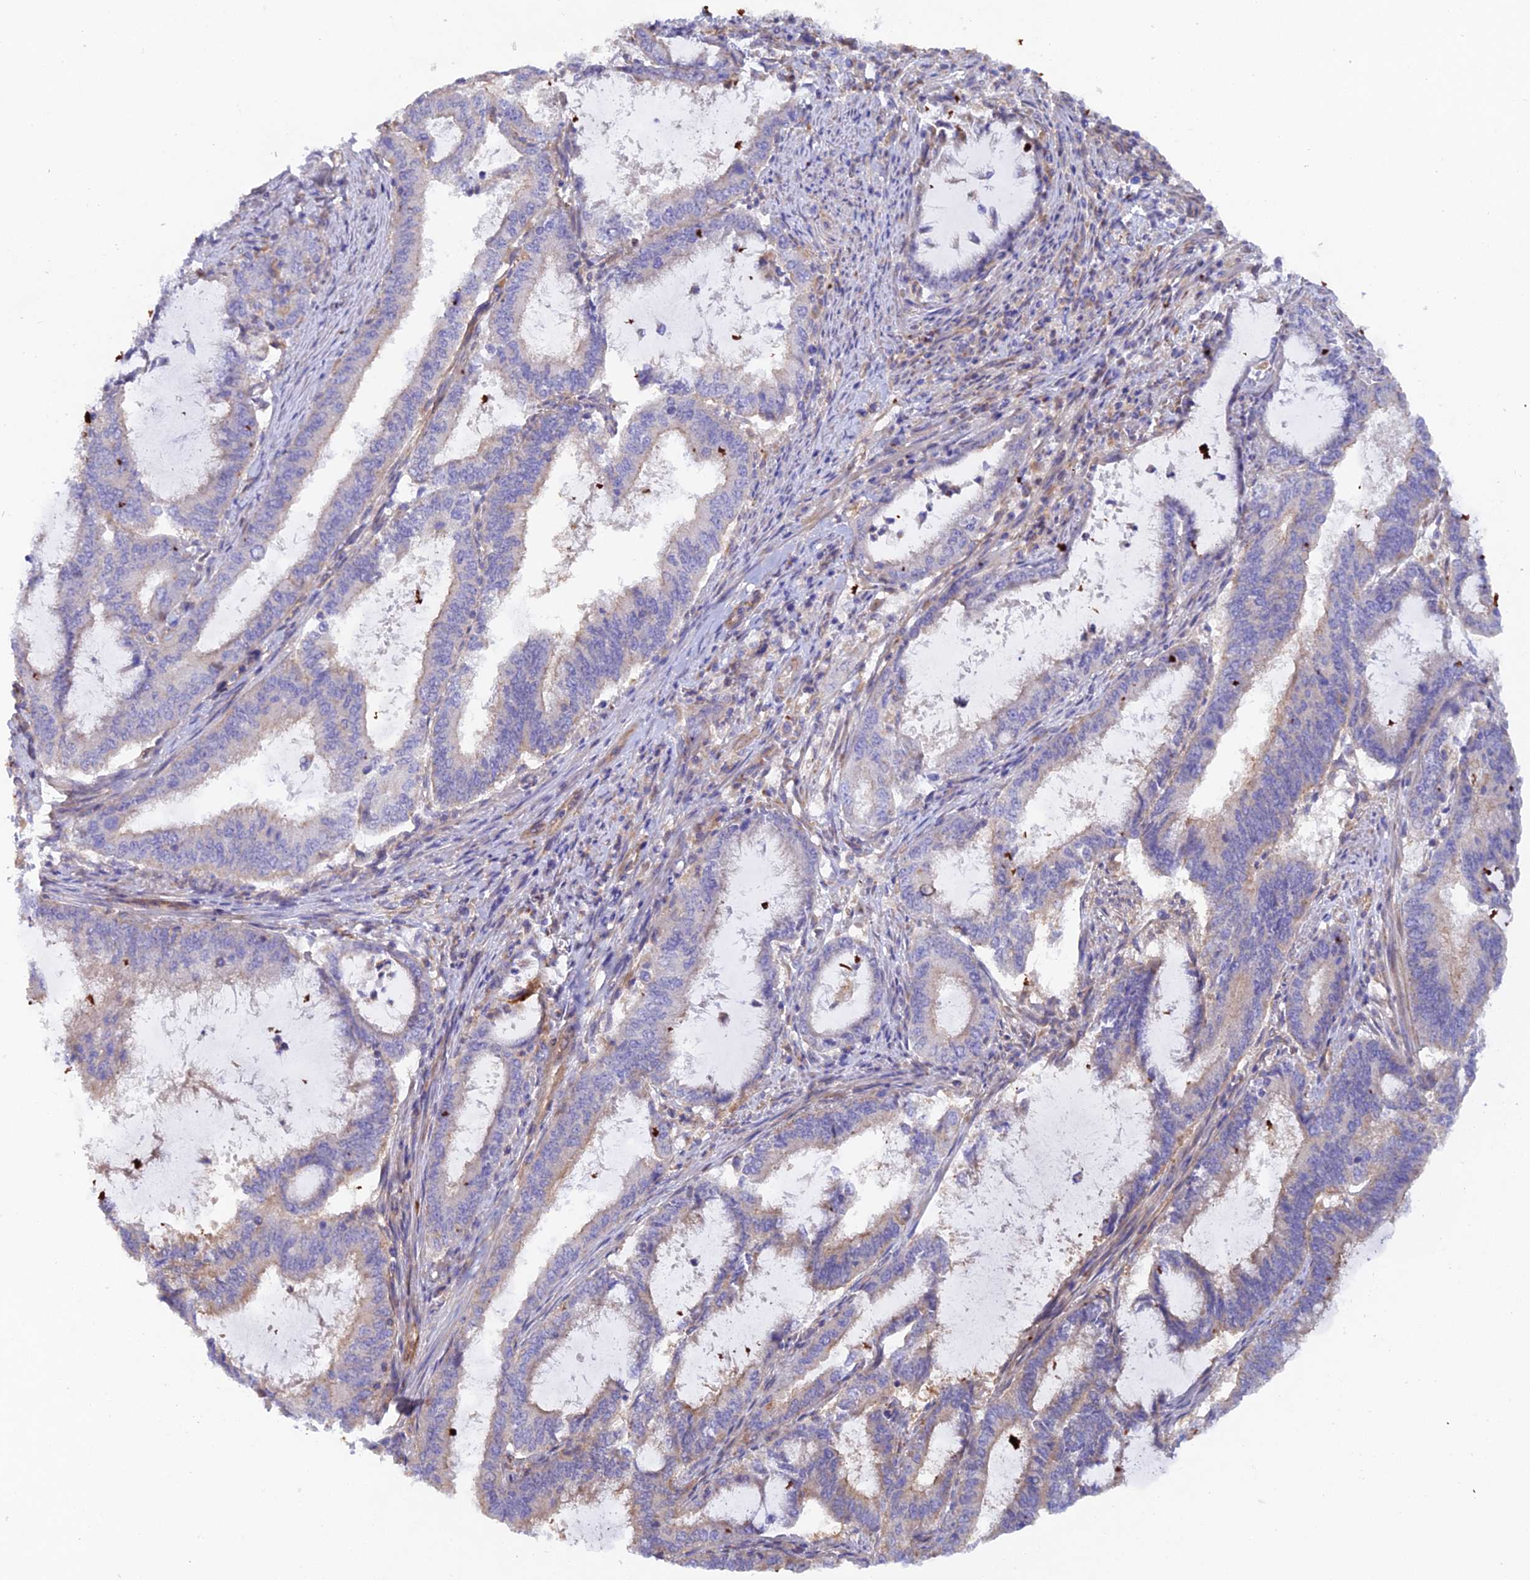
{"staining": {"intensity": "weak", "quantity": "<25%", "location": "cytoplasmic/membranous"}, "tissue": "endometrial cancer", "cell_type": "Tumor cells", "image_type": "cancer", "snomed": [{"axis": "morphology", "description": "Adenocarcinoma, NOS"}, {"axis": "topography", "description": "Endometrium"}], "caption": "Endometrial cancer (adenocarcinoma) was stained to show a protein in brown. There is no significant staining in tumor cells.", "gene": "FZR1", "patient": {"sex": "female", "age": 51}}